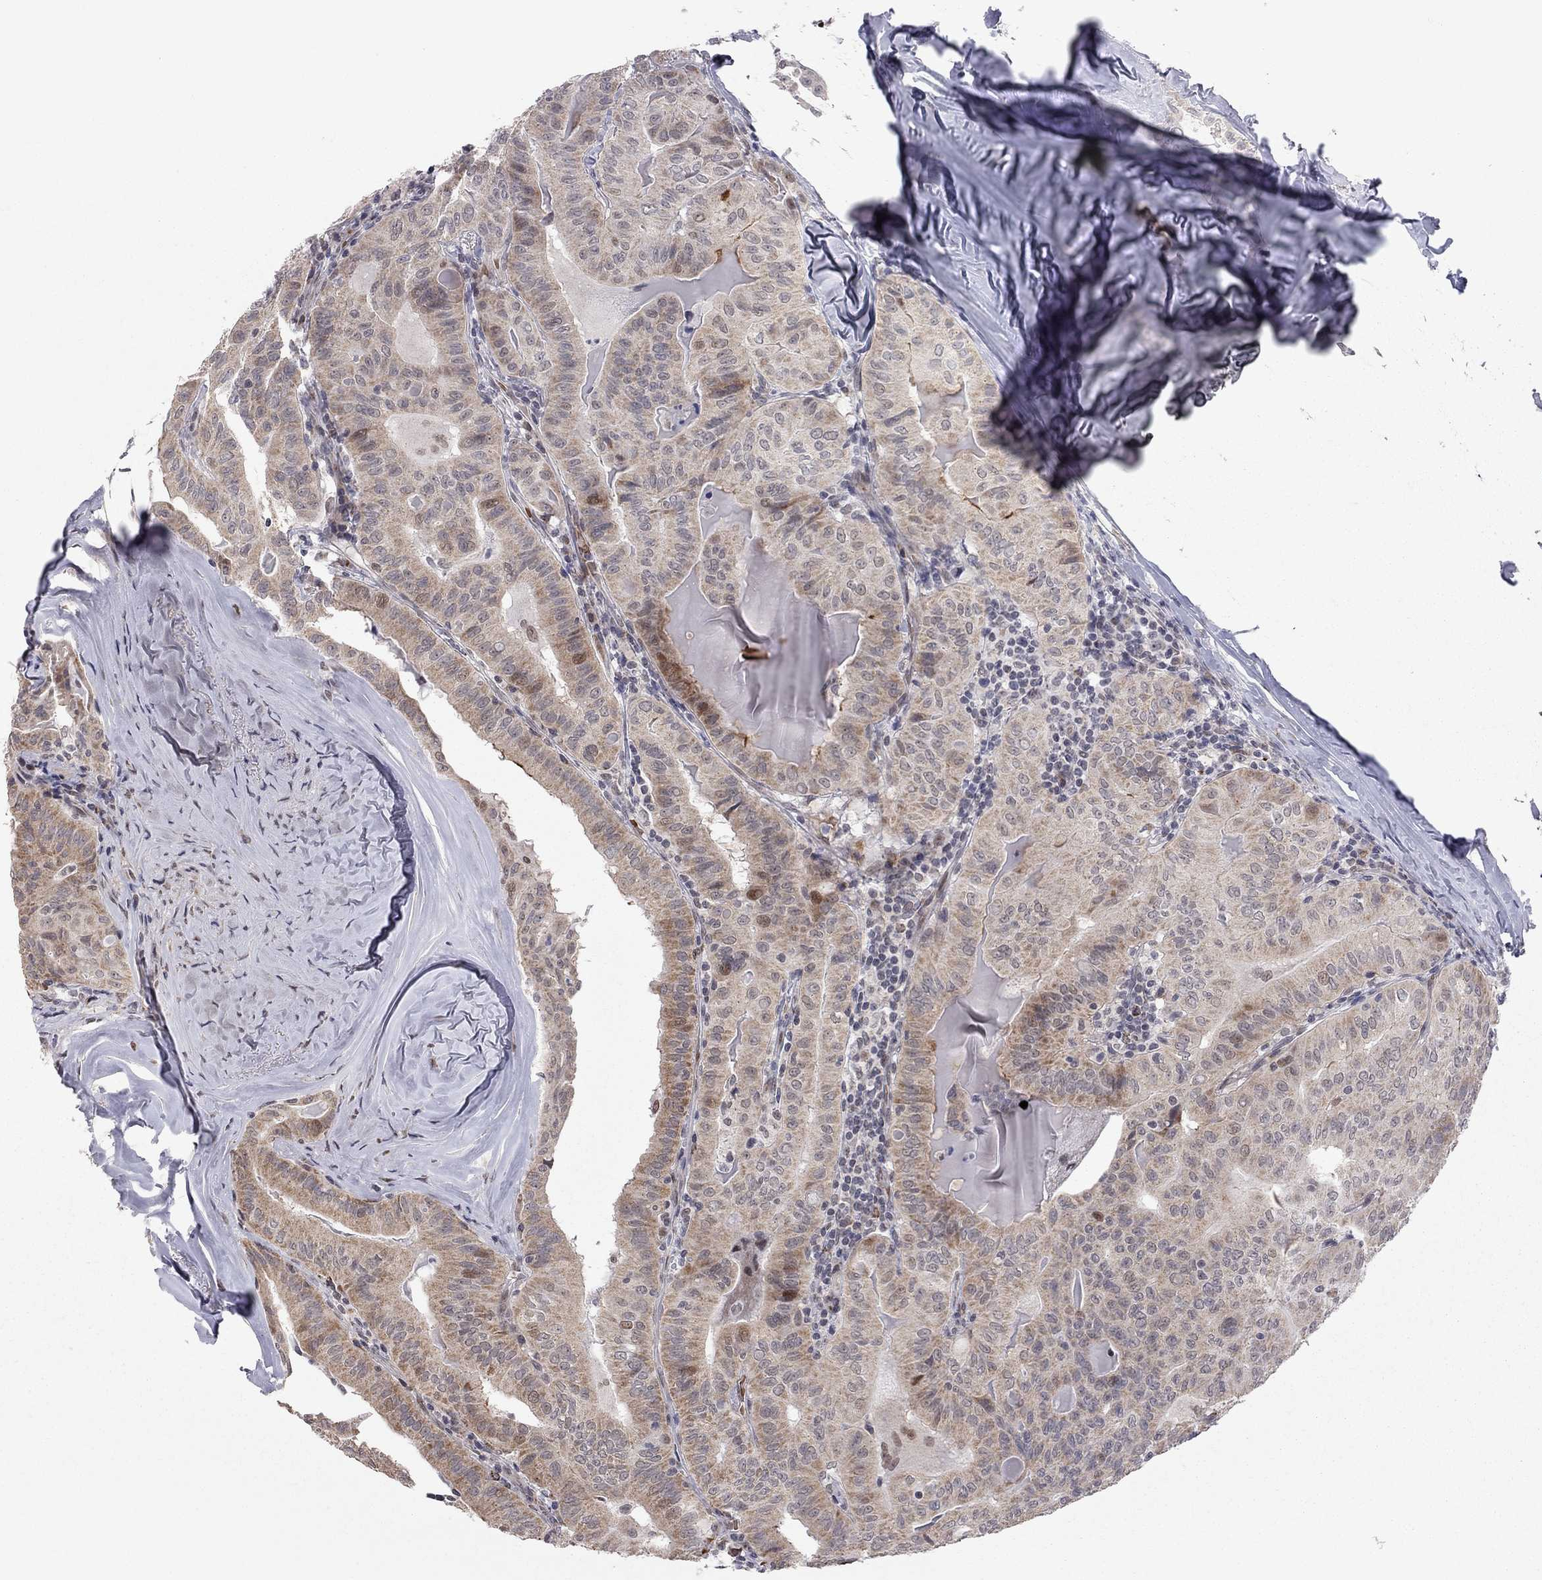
{"staining": {"intensity": "moderate", "quantity": "25%-75%", "location": "cytoplasmic/membranous"}, "tissue": "thyroid cancer", "cell_type": "Tumor cells", "image_type": "cancer", "snomed": [{"axis": "morphology", "description": "Papillary adenocarcinoma, NOS"}, {"axis": "topography", "description": "Thyroid gland"}], "caption": "A photomicrograph showing moderate cytoplasmic/membranous staining in about 25%-75% of tumor cells in papillary adenocarcinoma (thyroid), as visualized by brown immunohistochemical staining.", "gene": "MC3R", "patient": {"sex": "female", "age": 68}}